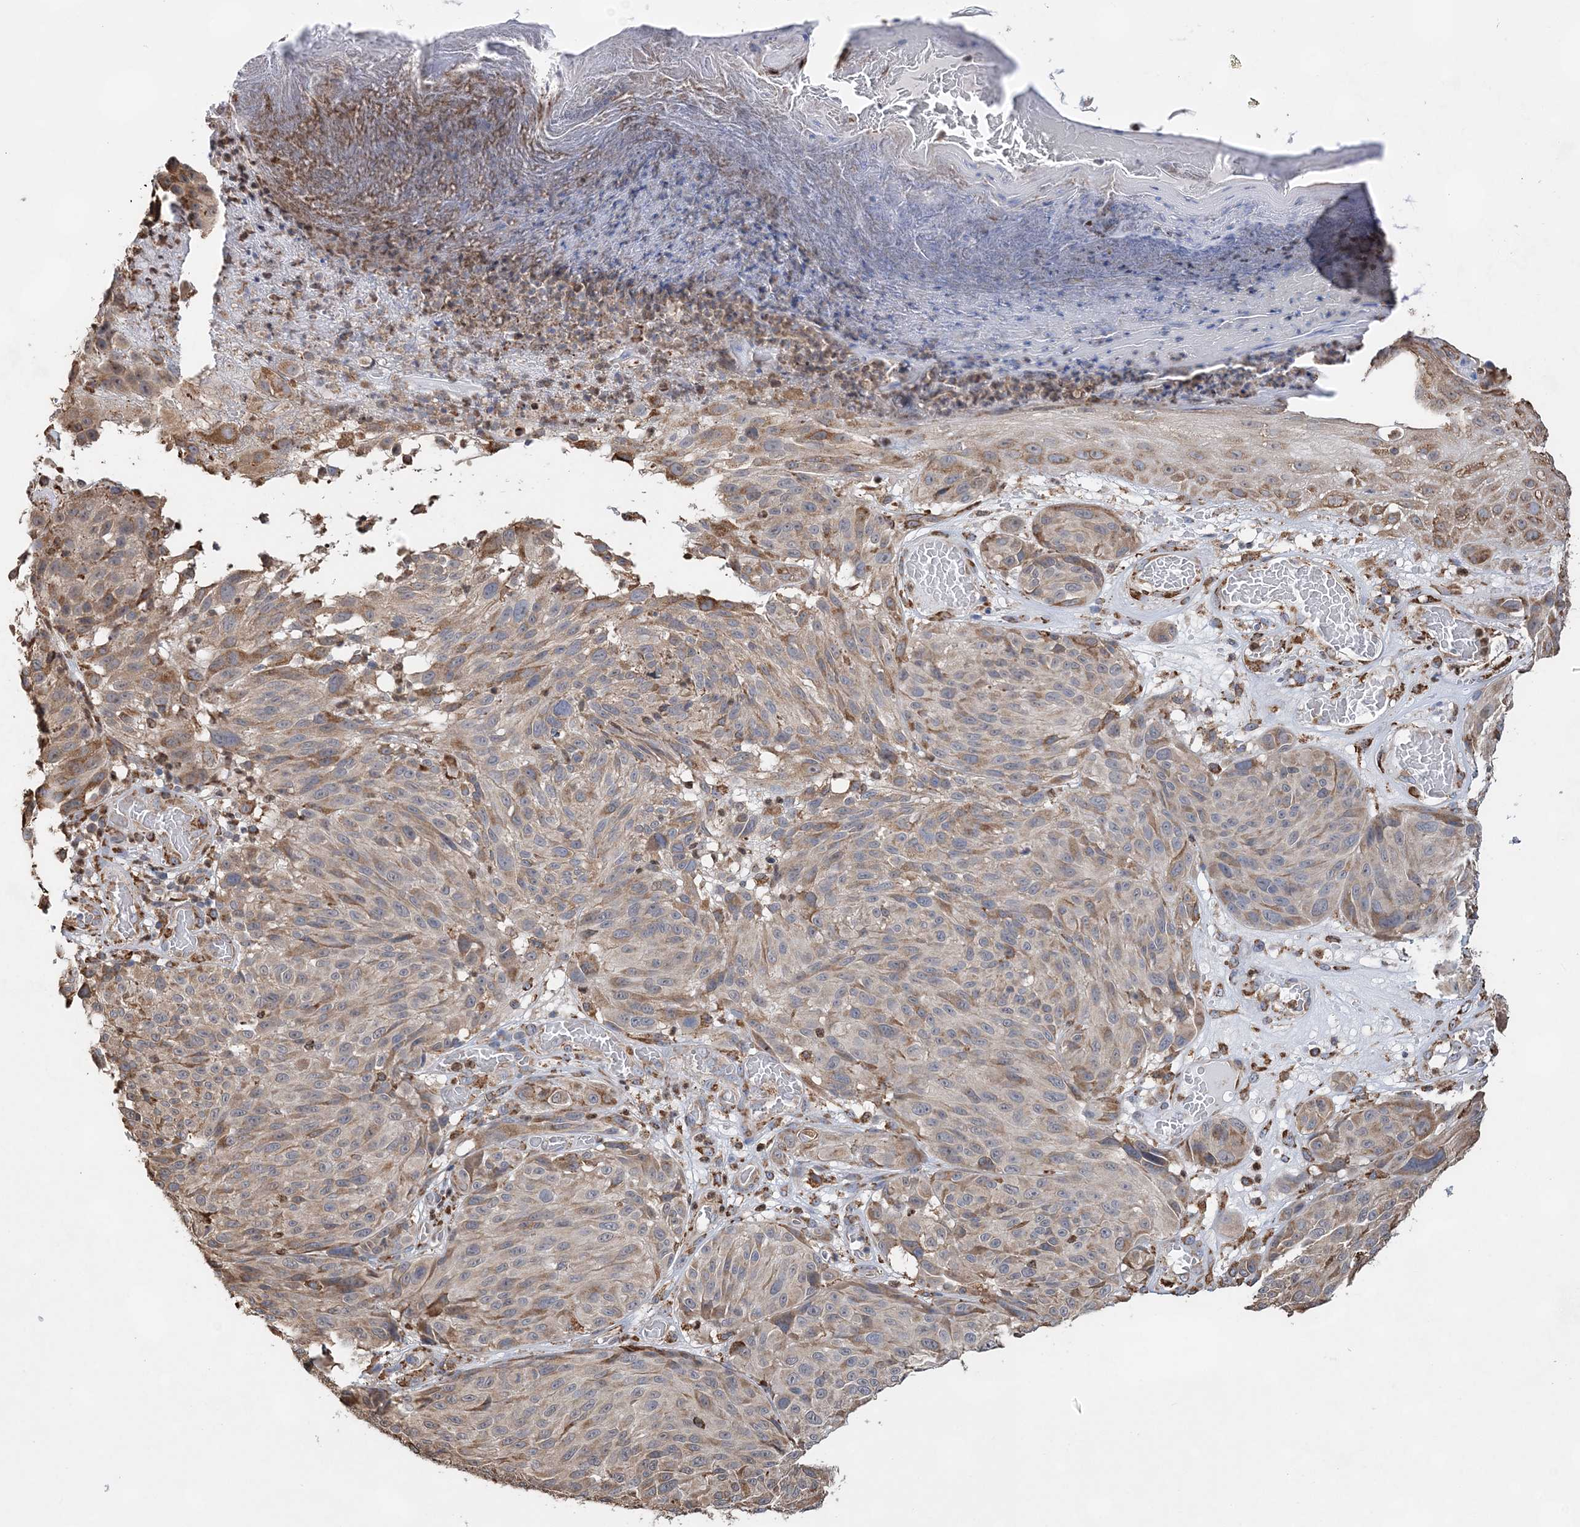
{"staining": {"intensity": "weak", "quantity": "<25%", "location": "cytoplasmic/membranous"}, "tissue": "melanoma", "cell_type": "Tumor cells", "image_type": "cancer", "snomed": [{"axis": "morphology", "description": "Malignant melanoma, NOS"}, {"axis": "topography", "description": "Skin"}], "caption": "This is an IHC micrograph of human melanoma. There is no staining in tumor cells.", "gene": "WDR12", "patient": {"sex": "male", "age": 83}}